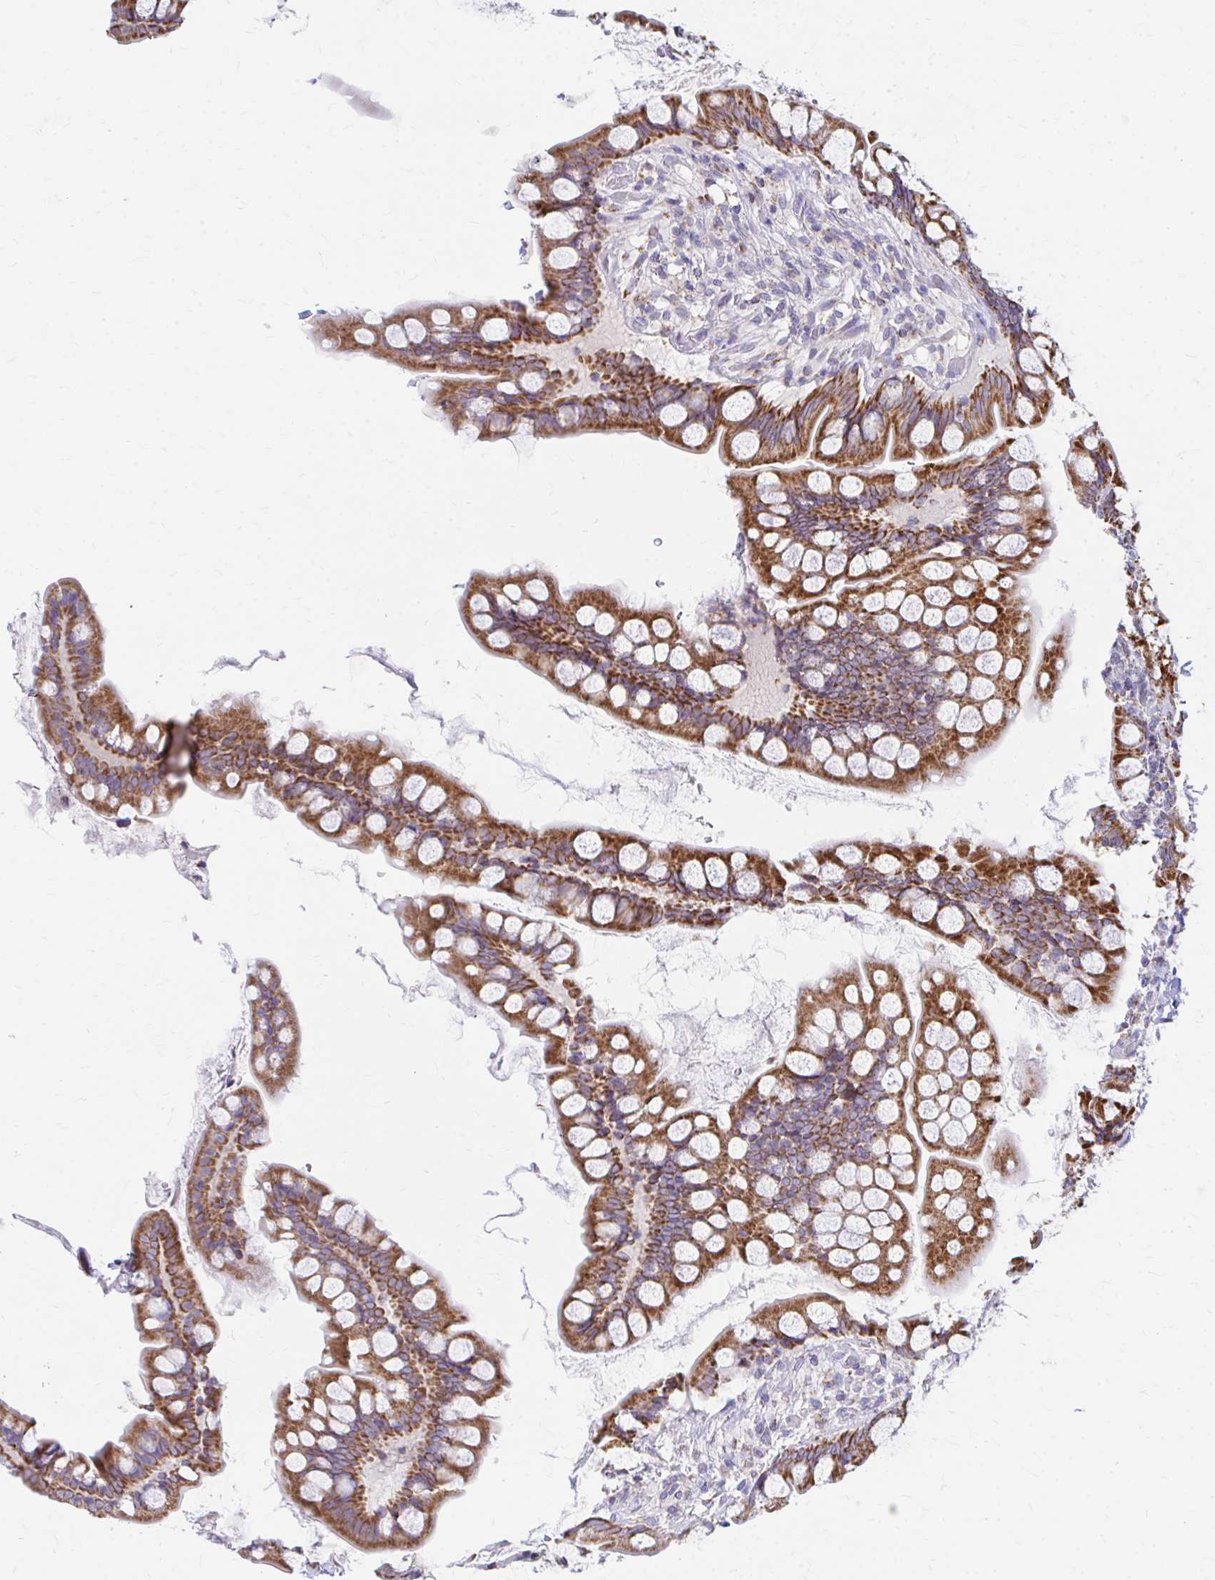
{"staining": {"intensity": "strong", "quantity": ">75%", "location": "cytoplasmic/membranous"}, "tissue": "small intestine", "cell_type": "Glandular cells", "image_type": "normal", "snomed": [{"axis": "morphology", "description": "Normal tissue, NOS"}, {"axis": "topography", "description": "Small intestine"}], "caption": "Human small intestine stained for a protein (brown) exhibits strong cytoplasmic/membranous positive staining in approximately >75% of glandular cells.", "gene": "MRPL19", "patient": {"sex": "male", "age": 70}}